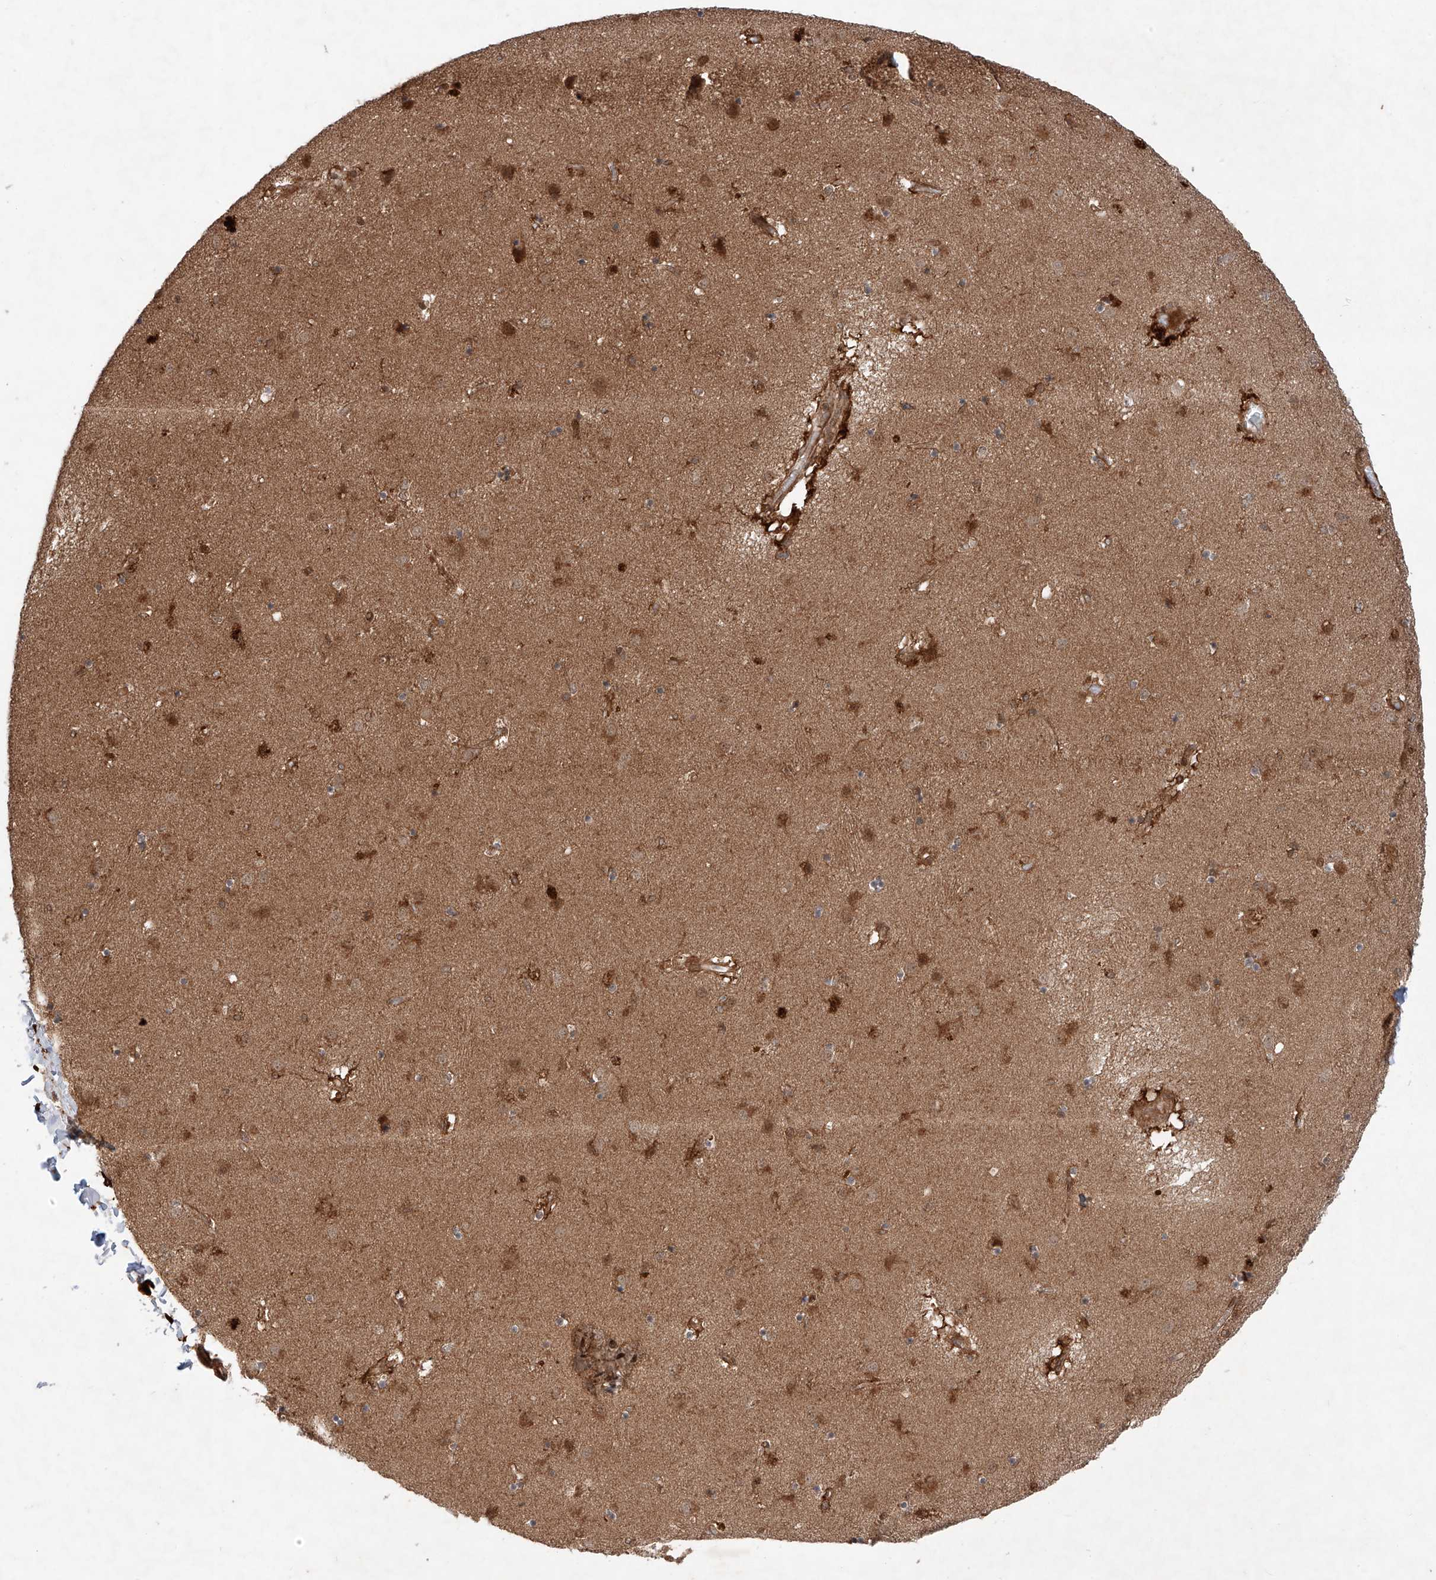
{"staining": {"intensity": "moderate", "quantity": "<25%", "location": "cytoplasmic/membranous"}, "tissue": "caudate", "cell_type": "Glial cells", "image_type": "normal", "snomed": [{"axis": "morphology", "description": "Normal tissue, NOS"}, {"axis": "topography", "description": "Lateral ventricle wall"}], "caption": "Caudate stained with immunohistochemistry exhibits moderate cytoplasmic/membranous staining in approximately <25% of glial cells. (DAB (3,3'-diaminobenzidine) IHC, brown staining for protein, blue staining for nuclei).", "gene": "ZFP28", "patient": {"sex": "male", "age": 70}}